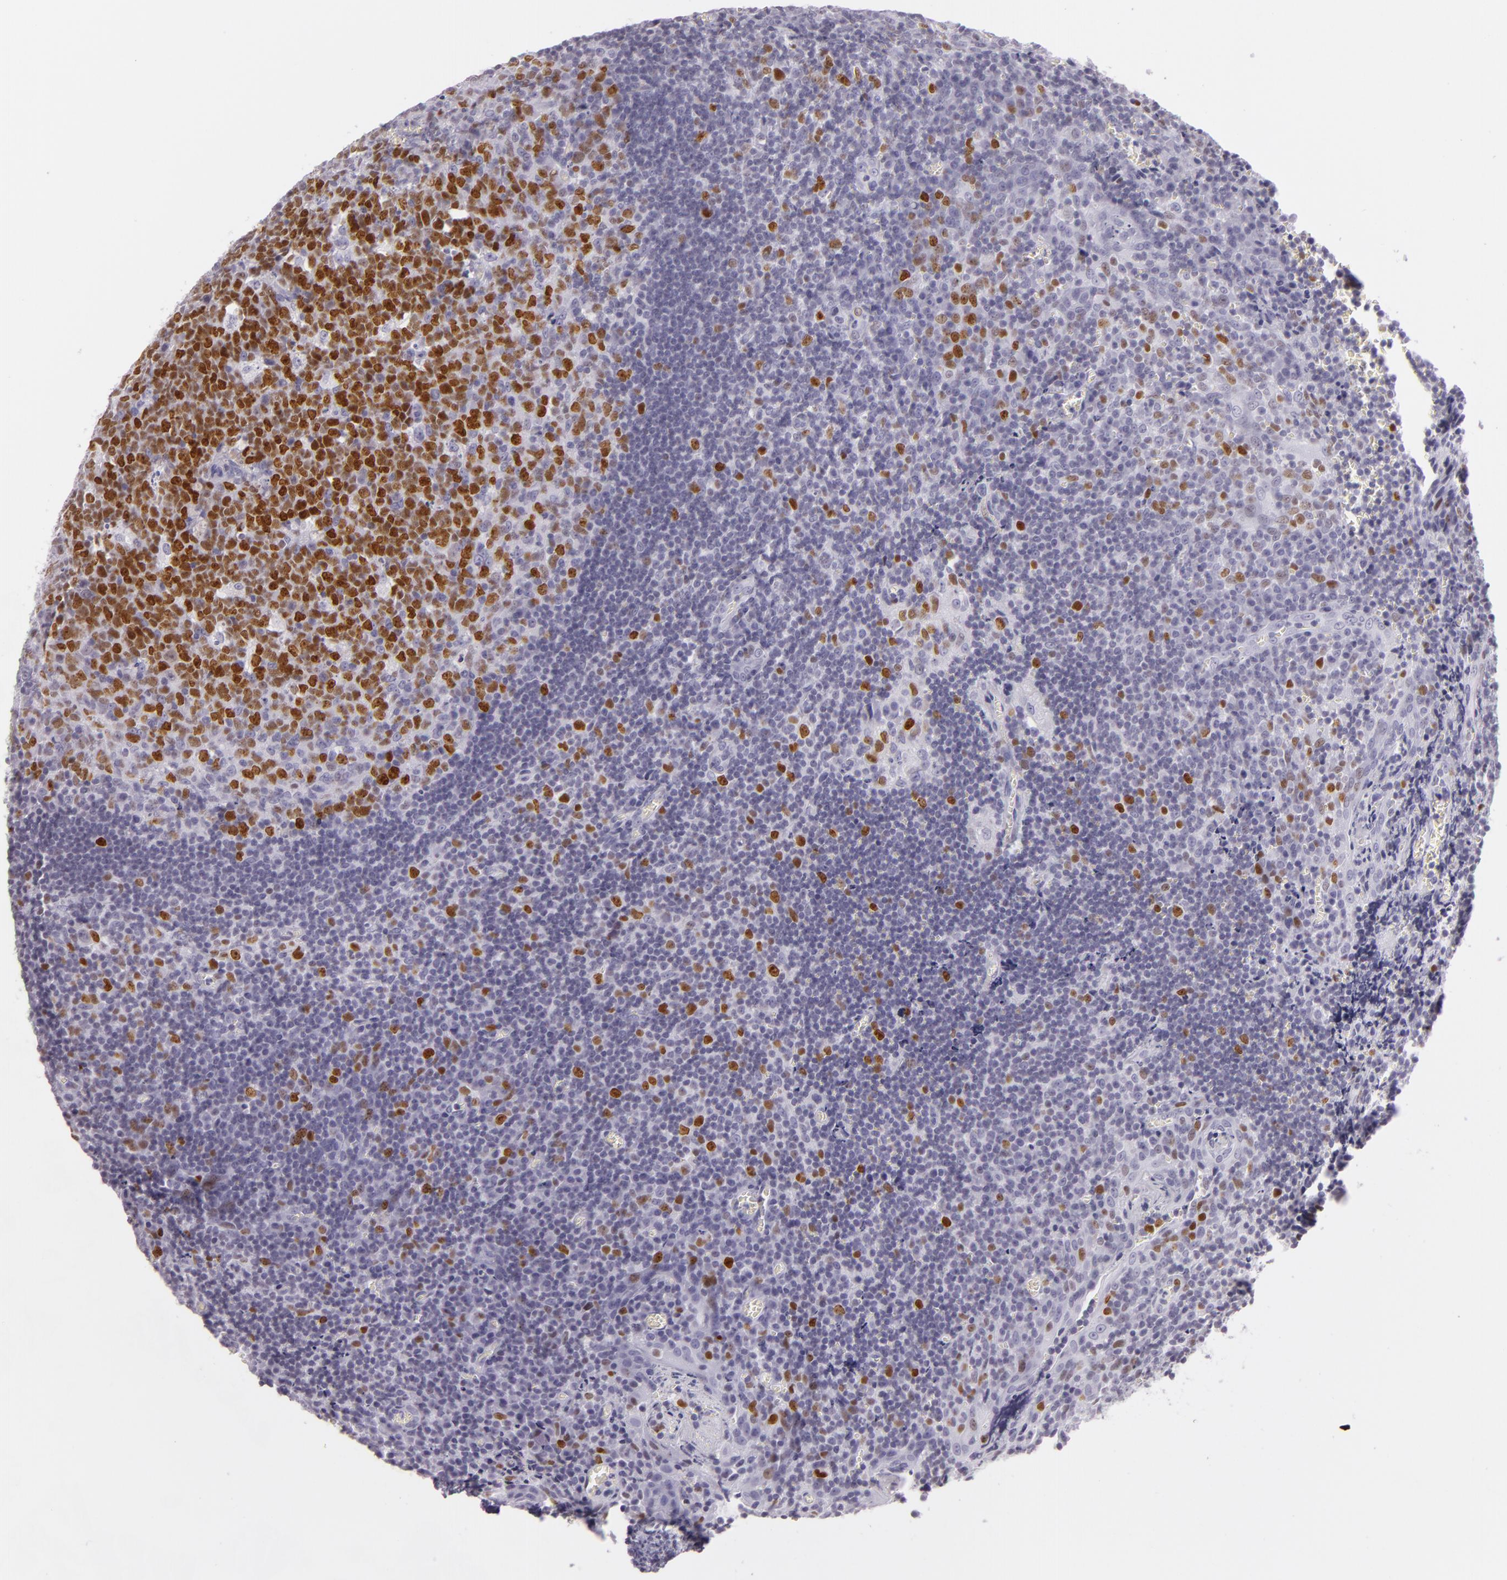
{"staining": {"intensity": "strong", "quantity": "25%-75%", "location": "nuclear"}, "tissue": "tonsil", "cell_type": "Germinal center cells", "image_type": "normal", "snomed": [{"axis": "morphology", "description": "Normal tissue, NOS"}, {"axis": "topography", "description": "Tonsil"}], "caption": "Brown immunohistochemical staining in normal human tonsil demonstrates strong nuclear positivity in about 25%-75% of germinal center cells. (DAB IHC with brightfield microscopy, high magnification).", "gene": "MCM3", "patient": {"sex": "male", "age": 20}}